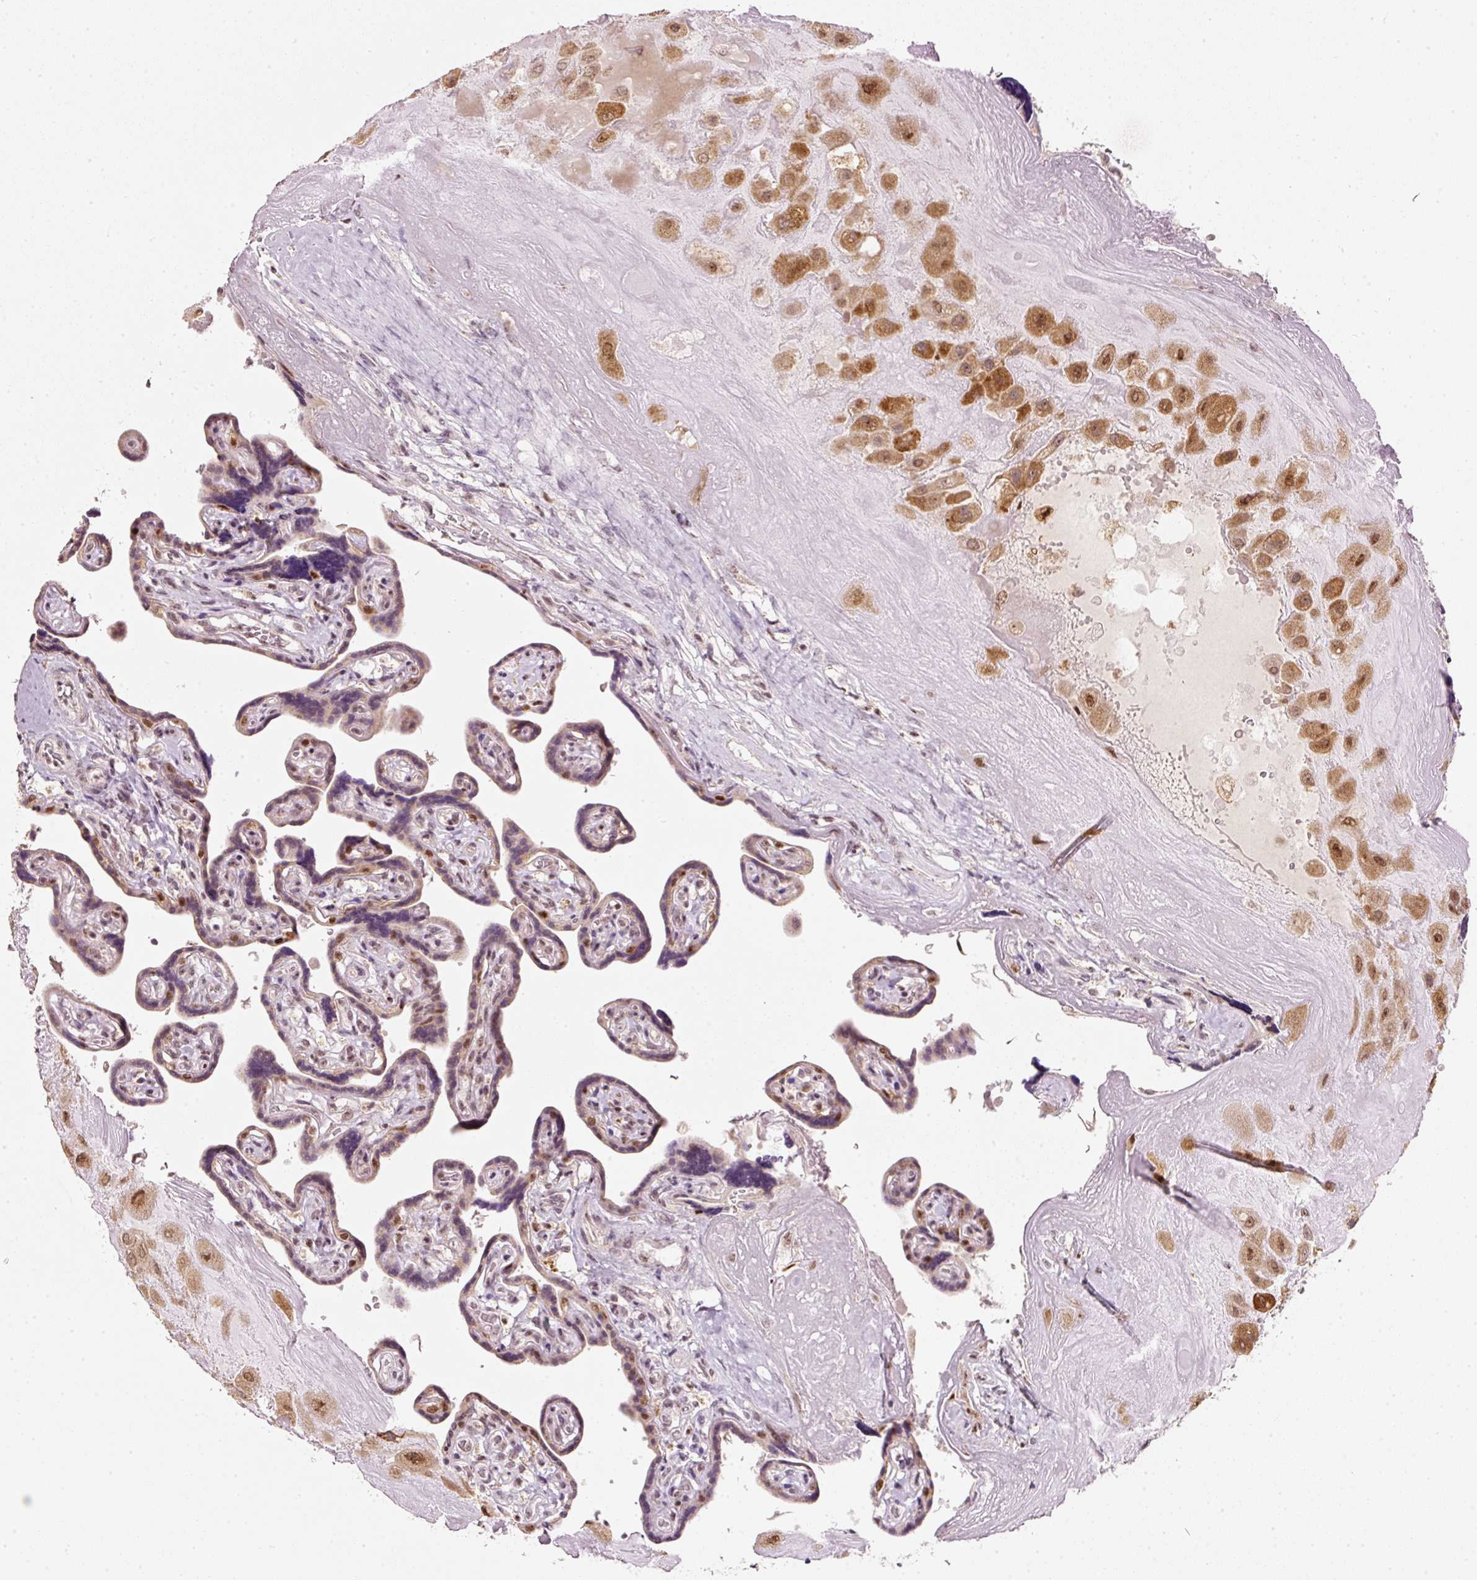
{"staining": {"intensity": "strong", "quantity": ">75%", "location": "cytoplasmic/membranous,nuclear"}, "tissue": "placenta", "cell_type": "Decidual cells", "image_type": "normal", "snomed": [{"axis": "morphology", "description": "Normal tissue, NOS"}, {"axis": "topography", "description": "Placenta"}], "caption": "Placenta was stained to show a protein in brown. There is high levels of strong cytoplasmic/membranous,nuclear staining in approximately >75% of decidual cells.", "gene": "FSTL3", "patient": {"sex": "female", "age": 32}}